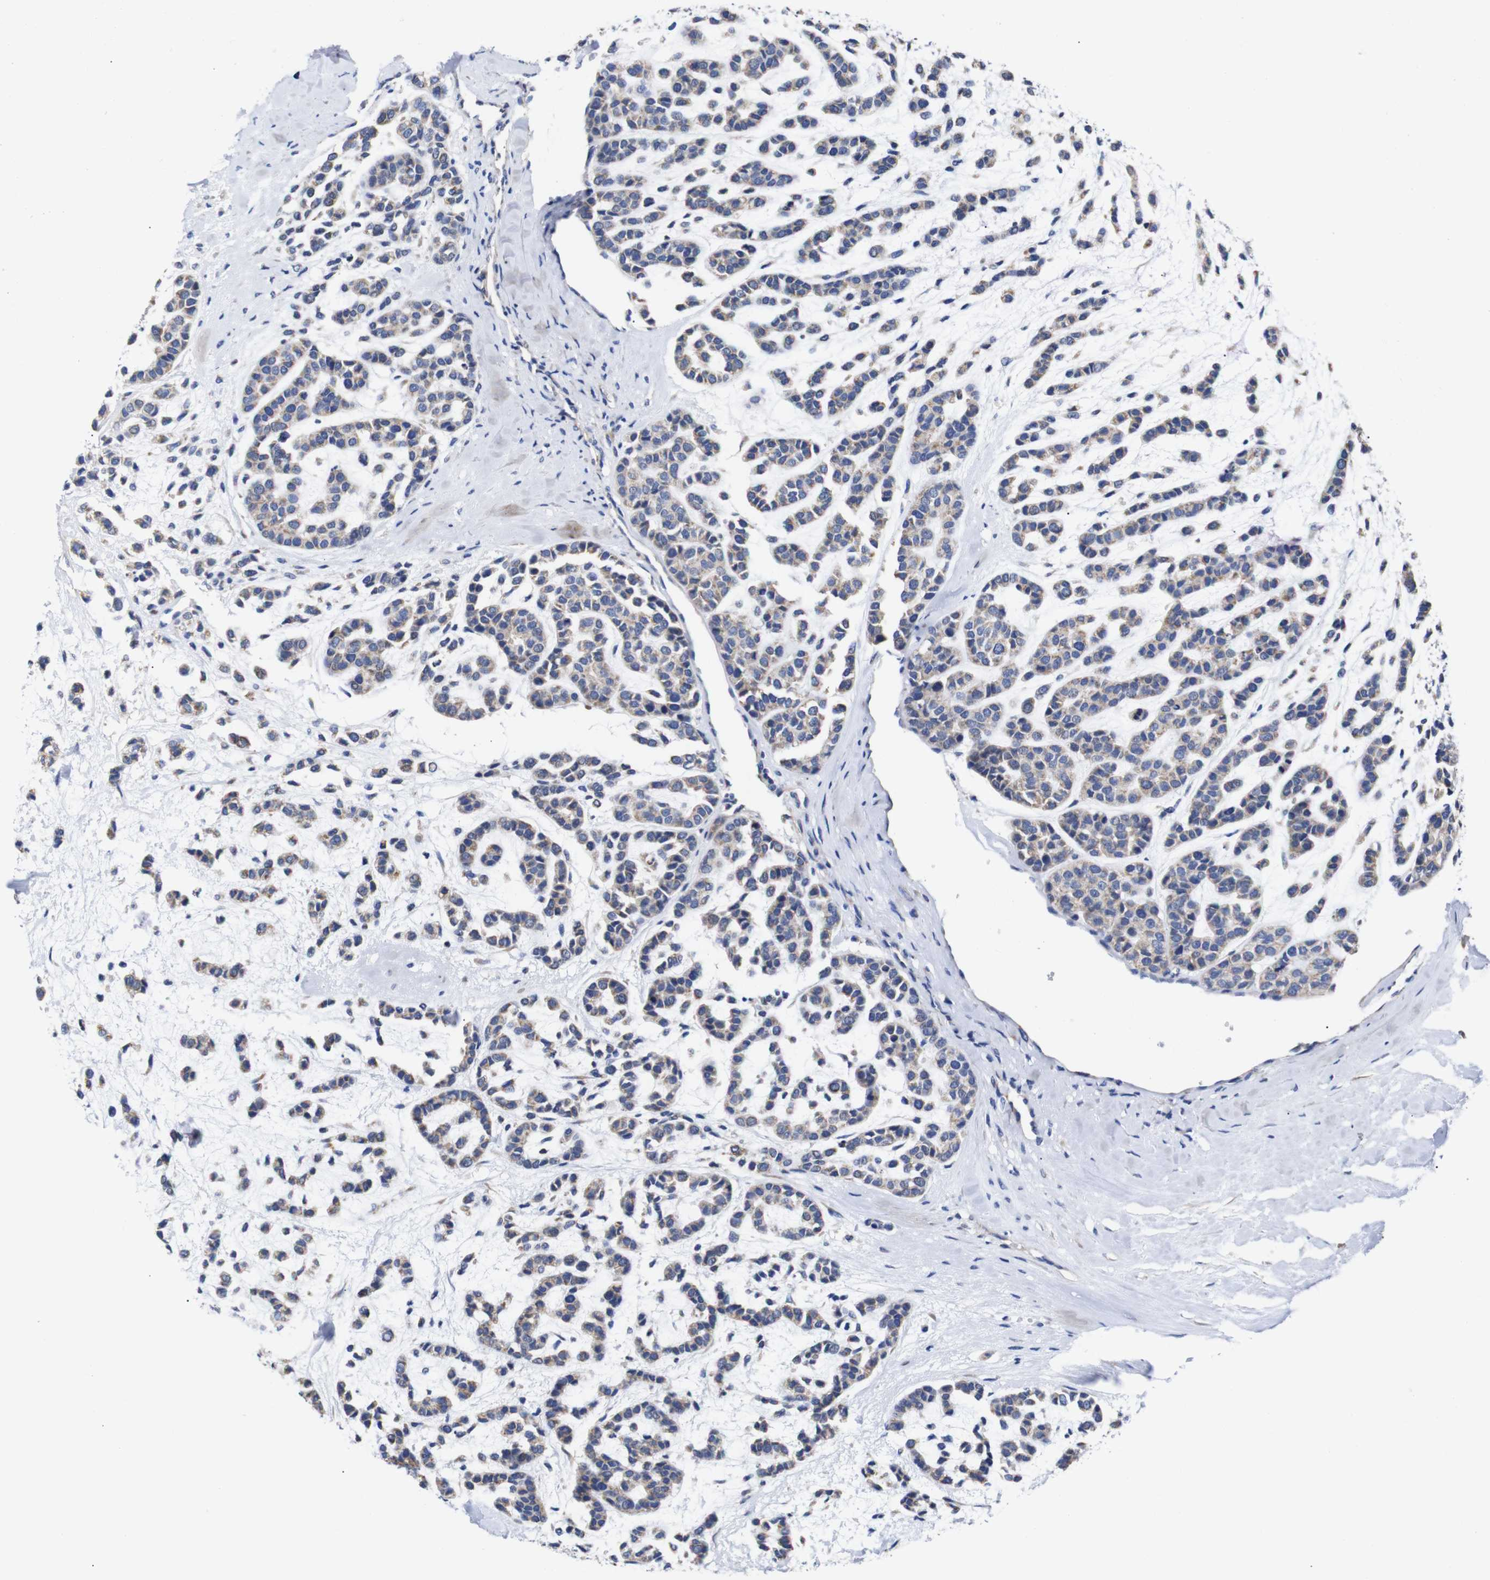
{"staining": {"intensity": "weak", "quantity": "25%-75%", "location": "cytoplasmic/membranous"}, "tissue": "head and neck cancer", "cell_type": "Tumor cells", "image_type": "cancer", "snomed": [{"axis": "morphology", "description": "Adenocarcinoma, NOS"}, {"axis": "morphology", "description": "Adenoma, NOS"}, {"axis": "topography", "description": "Head-Neck"}], "caption": "Protein staining demonstrates weak cytoplasmic/membranous positivity in approximately 25%-75% of tumor cells in head and neck cancer. The staining is performed using DAB (3,3'-diaminobenzidine) brown chromogen to label protein expression. The nuclei are counter-stained blue using hematoxylin.", "gene": "OPN3", "patient": {"sex": "female", "age": 55}}